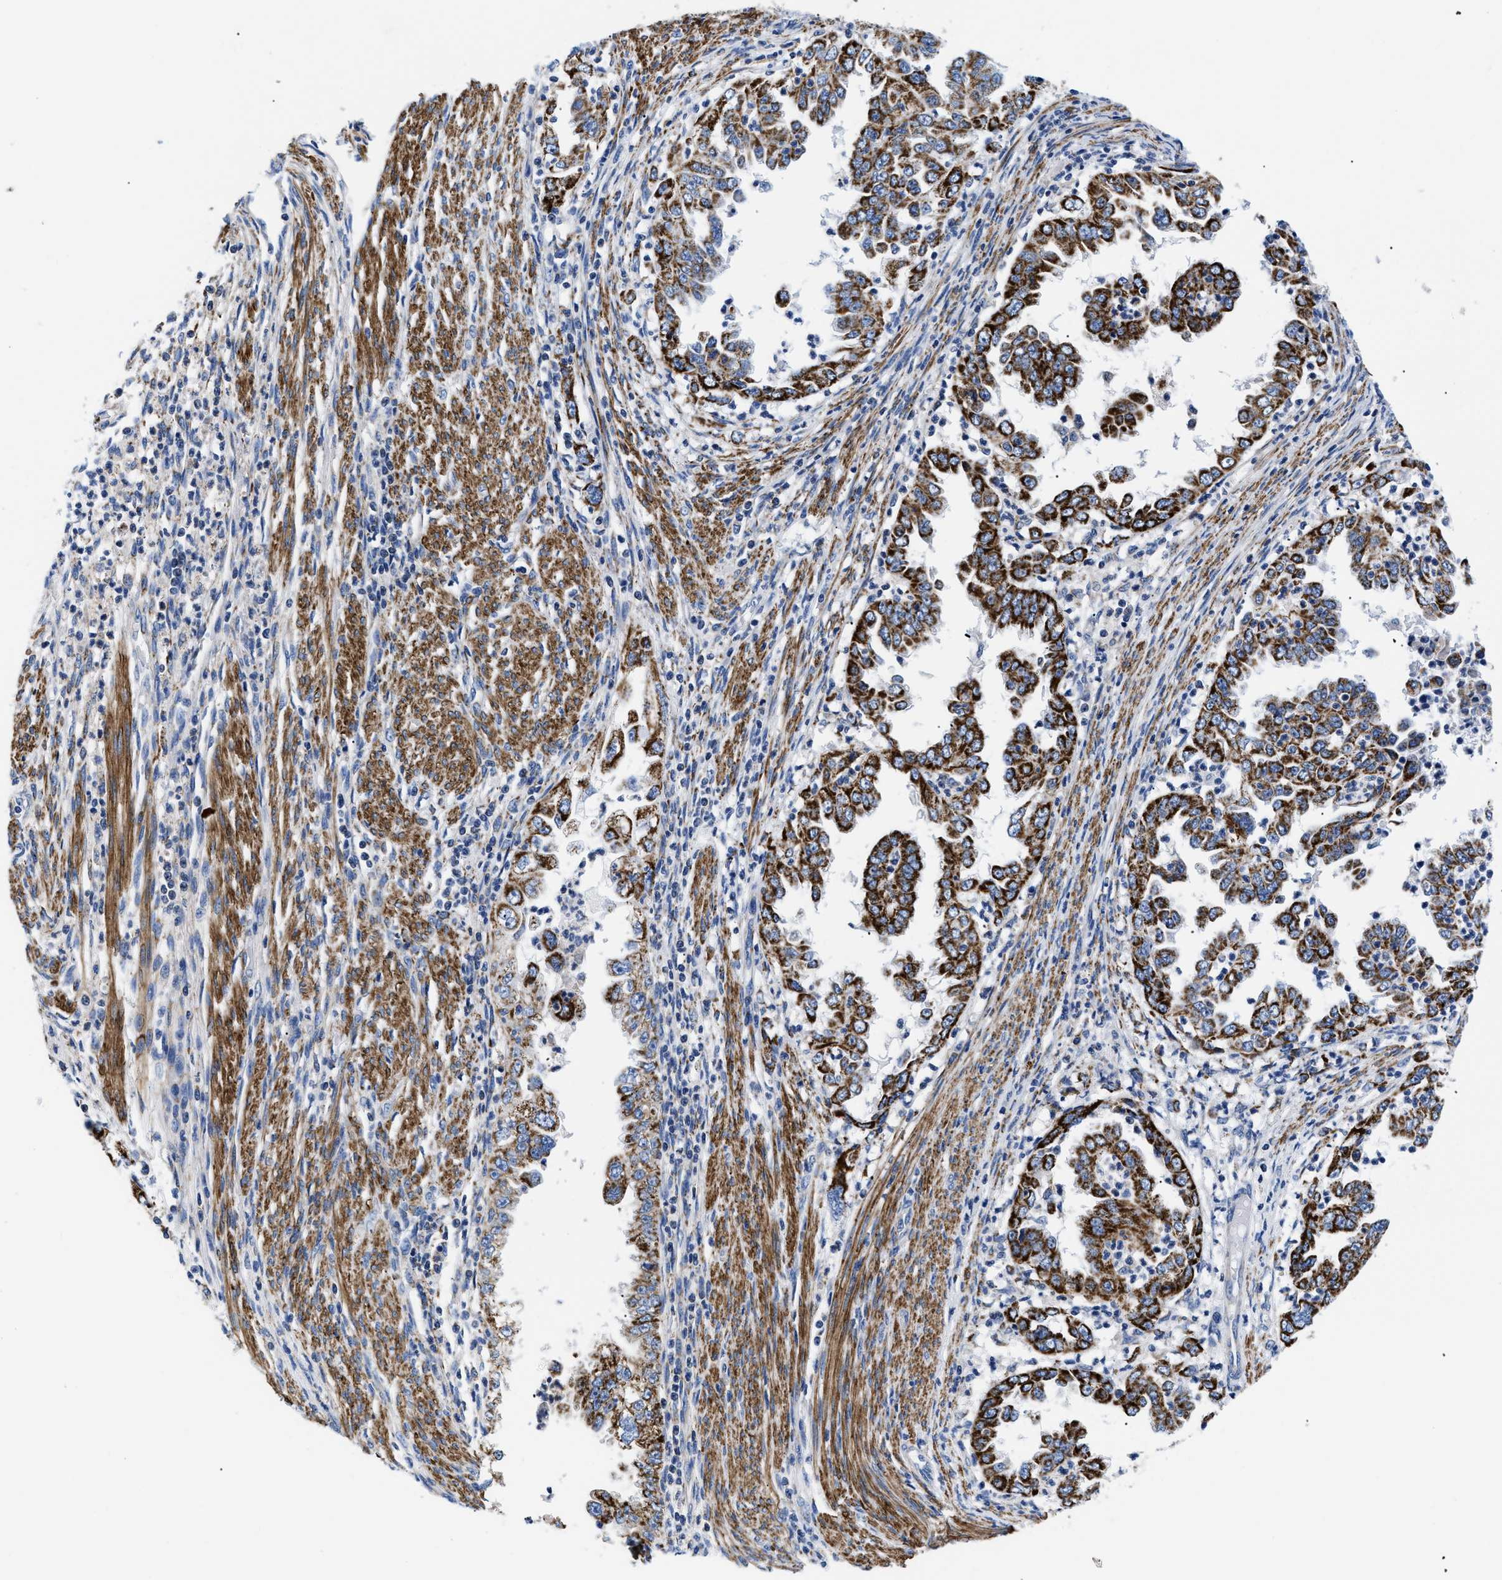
{"staining": {"intensity": "strong", "quantity": ">75%", "location": "cytoplasmic/membranous"}, "tissue": "endometrial cancer", "cell_type": "Tumor cells", "image_type": "cancer", "snomed": [{"axis": "morphology", "description": "Adenocarcinoma, NOS"}, {"axis": "topography", "description": "Endometrium"}], "caption": "A high amount of strong cytoplasmic/membranous positivity is seen in approximately >75% of tumor cells in endometrial adenocarcinoma tissue. (DAB (3,3'-diaminobenzidine) IHC with brightfield microscopy, high magnification).", "gene": "GPR149", "patient": {"sex": "female", "age": 85}}